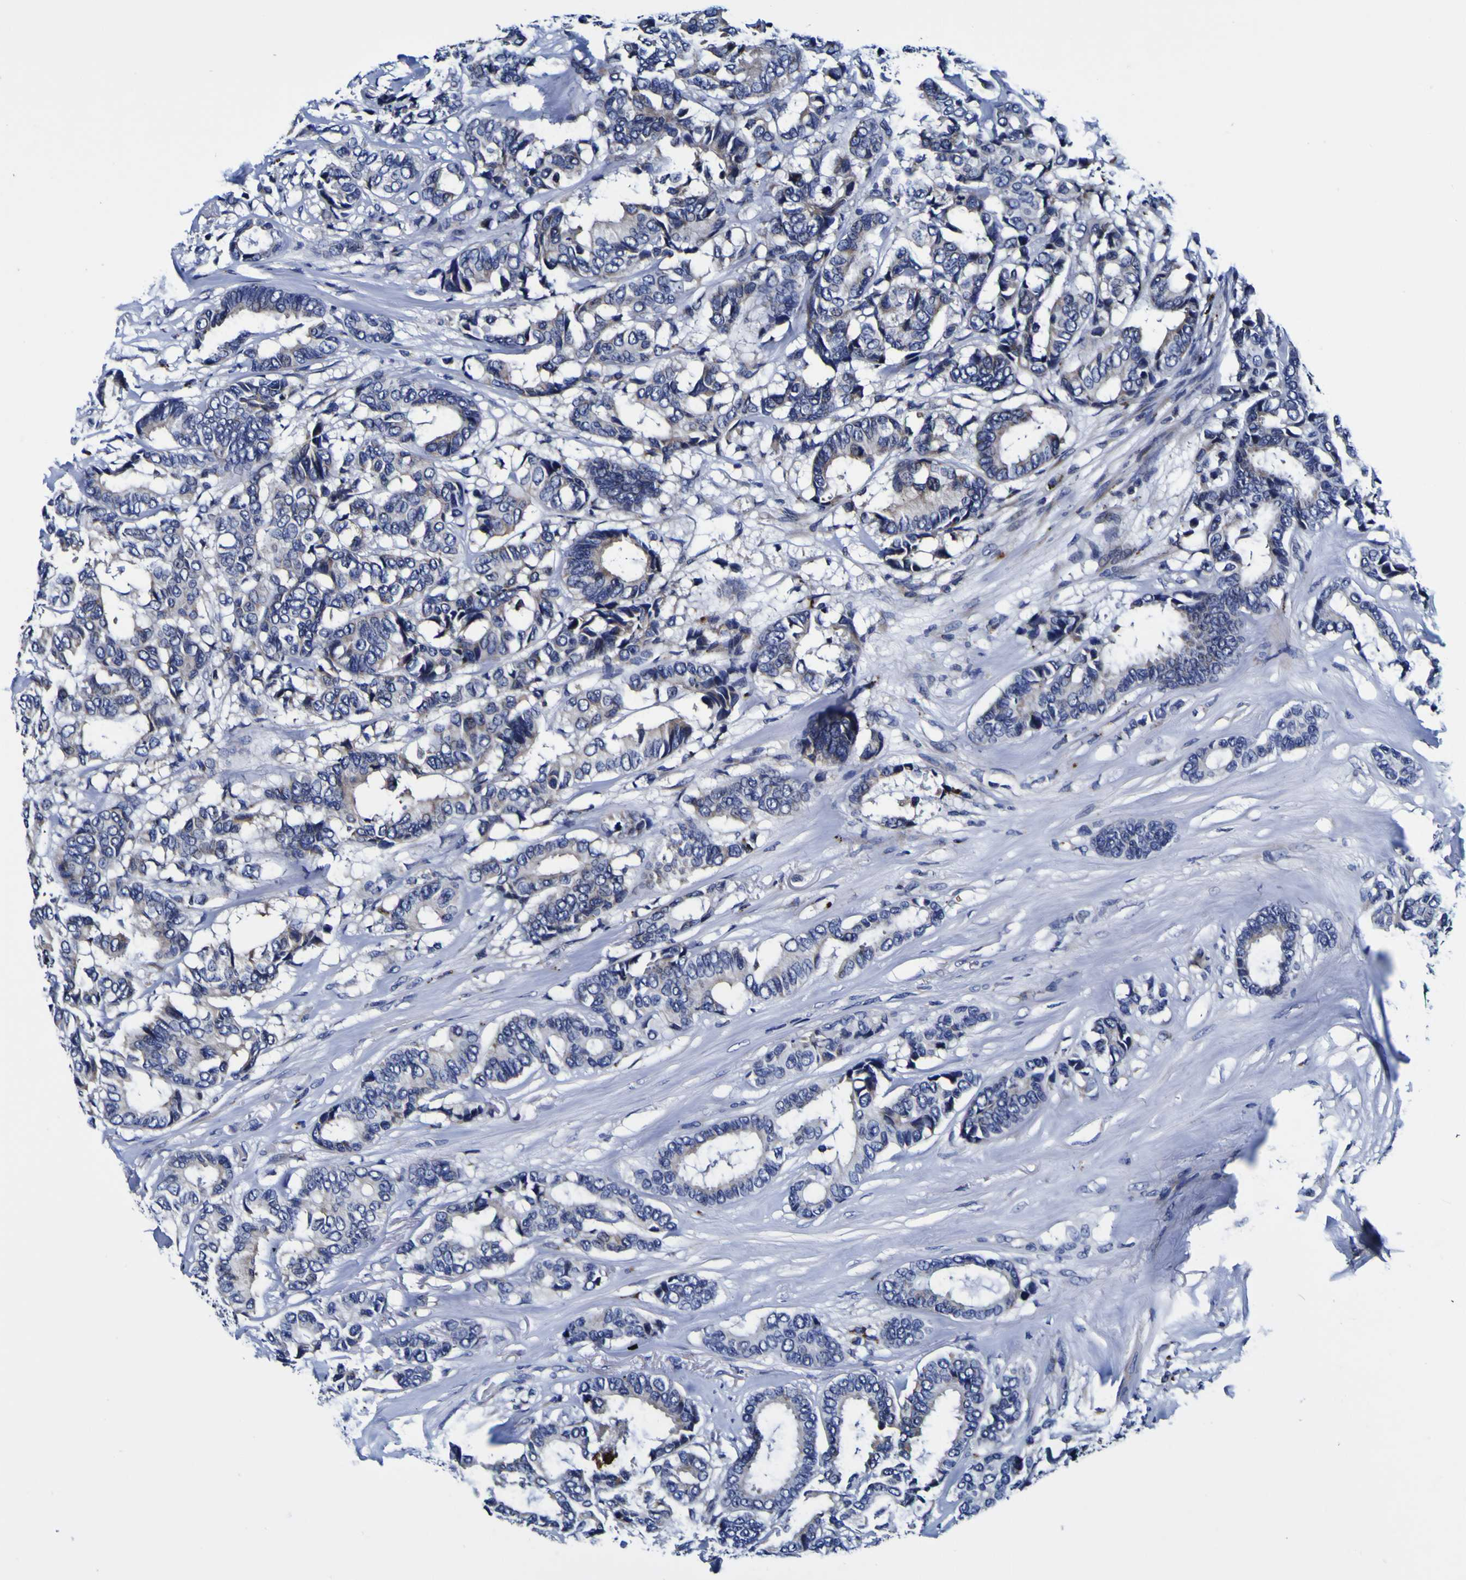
{"staining": {"intensity": "weak", "quantity": ">75%", "location": "cytoplasmic/membranous"}, "tissue": "breast cancer", "cell_type": "Tumor cells", "image_type": "cancer", "snomed": [{"axis": "morphology", "description": "Duct carcinoma"}, {"axis": "topography", "description": "Breast"}], "caption": "Breast cancer tissue shows weak cytoplasmic/membranous expression in approximately >75% of tumor cells, visualized by immunohistochemistry.", "gene": "PDLIM4", "patient": {"sex": "female", "age": 87}}